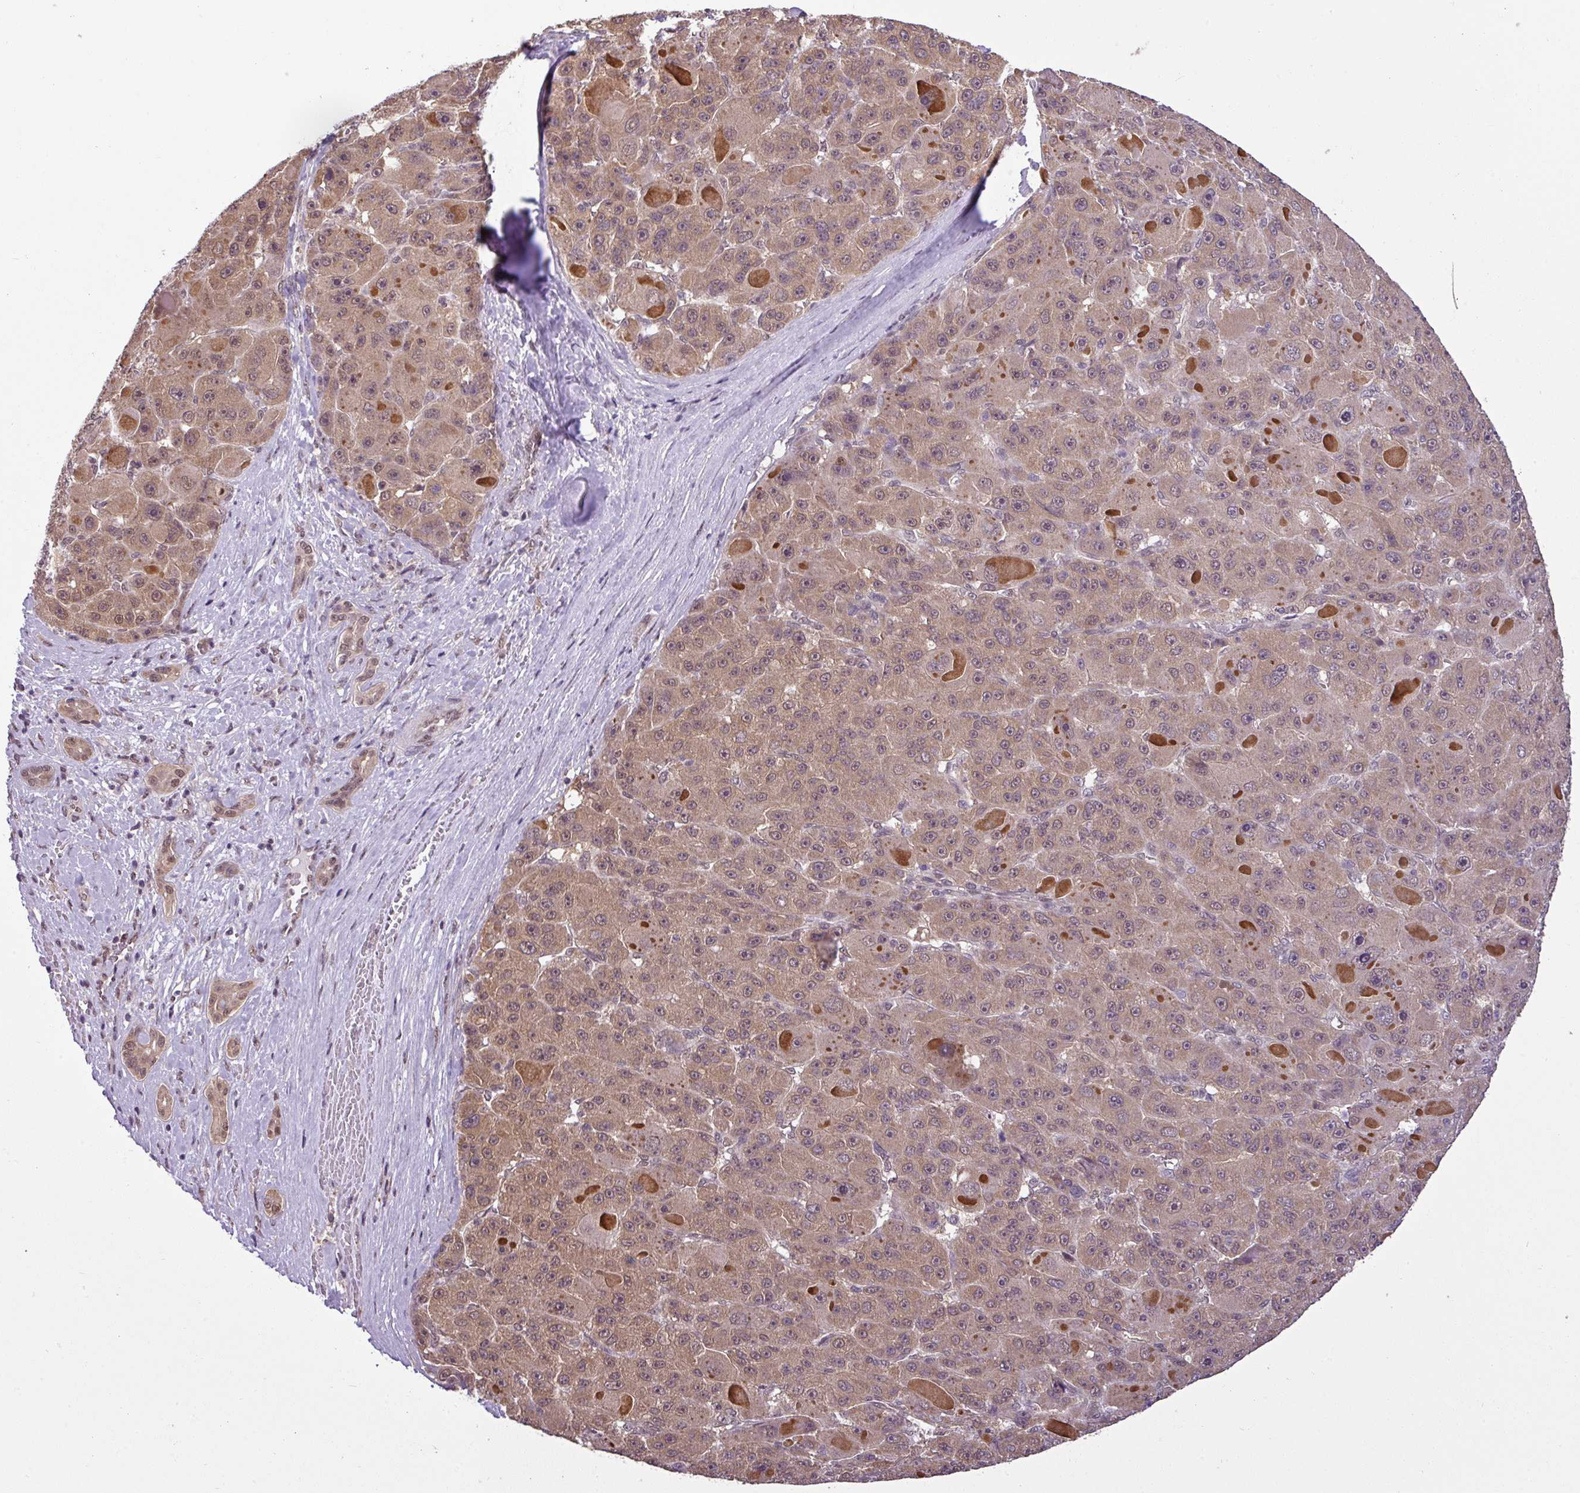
{"staining": {"intensity": "moderate", "quantity": ">75%", "location": "cytoplasmic/membranous"}, "tissue": "liver cancer", "cell_type": "Tumor cells", "image_type": "cancer", "snomed": [{"axis": "morphology", "description": "Carcinoma, Hepatocellular, NOS"}, {"axis": "topography", "description": "Liver"}], "caption": "Protein expression analysis of hepatocellular carcinoma (liver) demonstrates moderate cytoplasmic/membranous positivity in about >75% of tumor cells. (IHC, brightfield microscopy, high magnification).", "gene": "MFHAS1", "patient": {"sex": "male", "age": 76}}